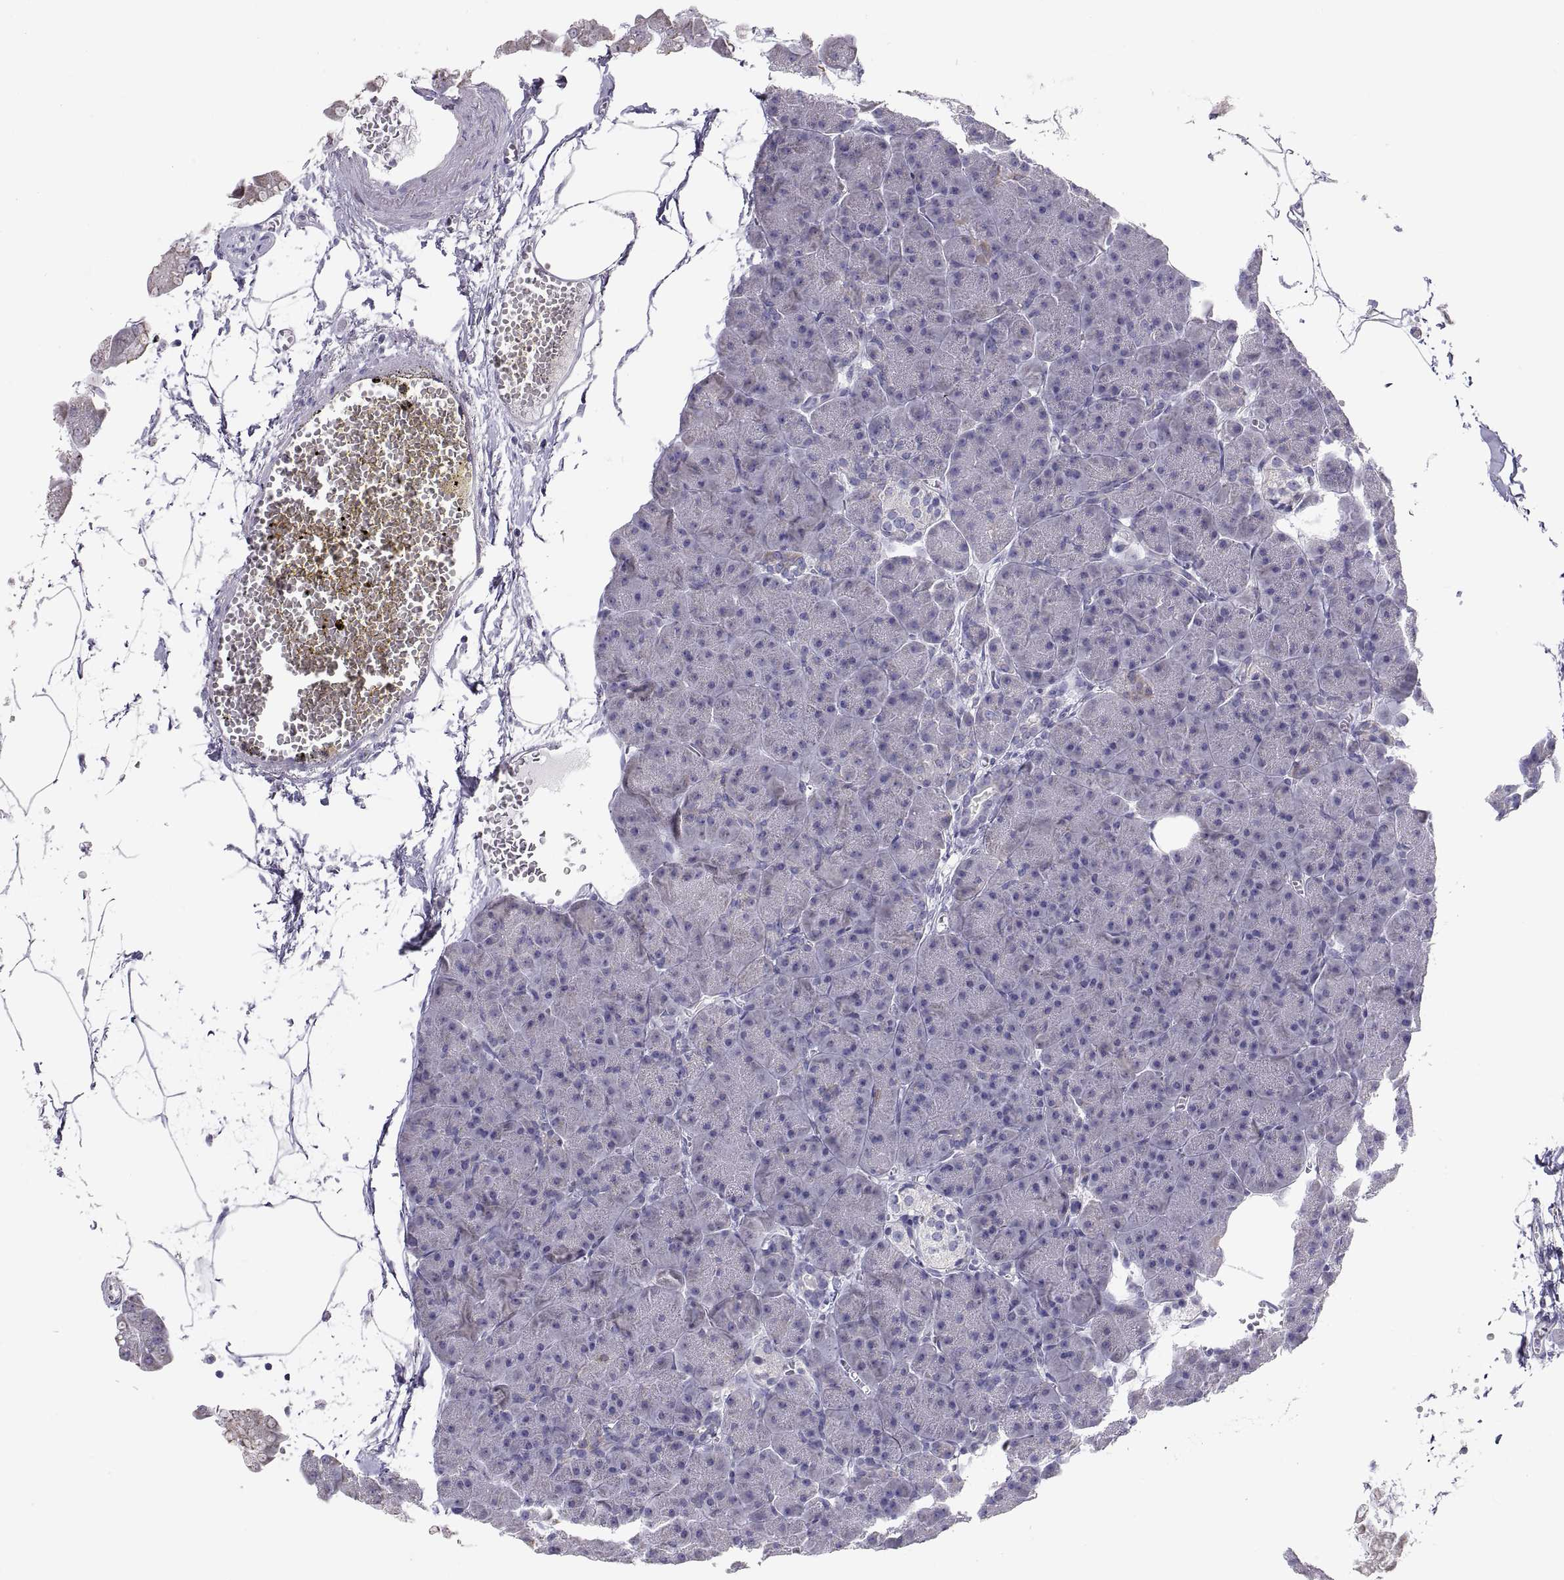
{"staining": {"intensity": "weak", "quantity": "<25%", "location": "cytoplasmic/membranous"}, "tissue": "pancreas", "cell_type": "Exocrine glandular cells", "image_type": "normal", "snomed": [{"axis": "morphology", "description": "Normal tissue, NOS"}, {"axis": "topography", "description": "Adipose tissue"}, {"axis": "topography", "description": "Pancreas"}, {"axis": "topography", "description": "Peripheral nerve tissue"}], "caption": "This is a photomicrograph of IHC staining of unremarkable pancreas, which shows no staining in exocrine glandular cells. Brightfield microscopy of immunohistochemistry stained with DAB (3,3'-diaminobenzidine) (brown) and hematoxylin (blue), captured at high magnification.", "gene": "TNNC1", "patient": {"sex": "female", "age": 58}}